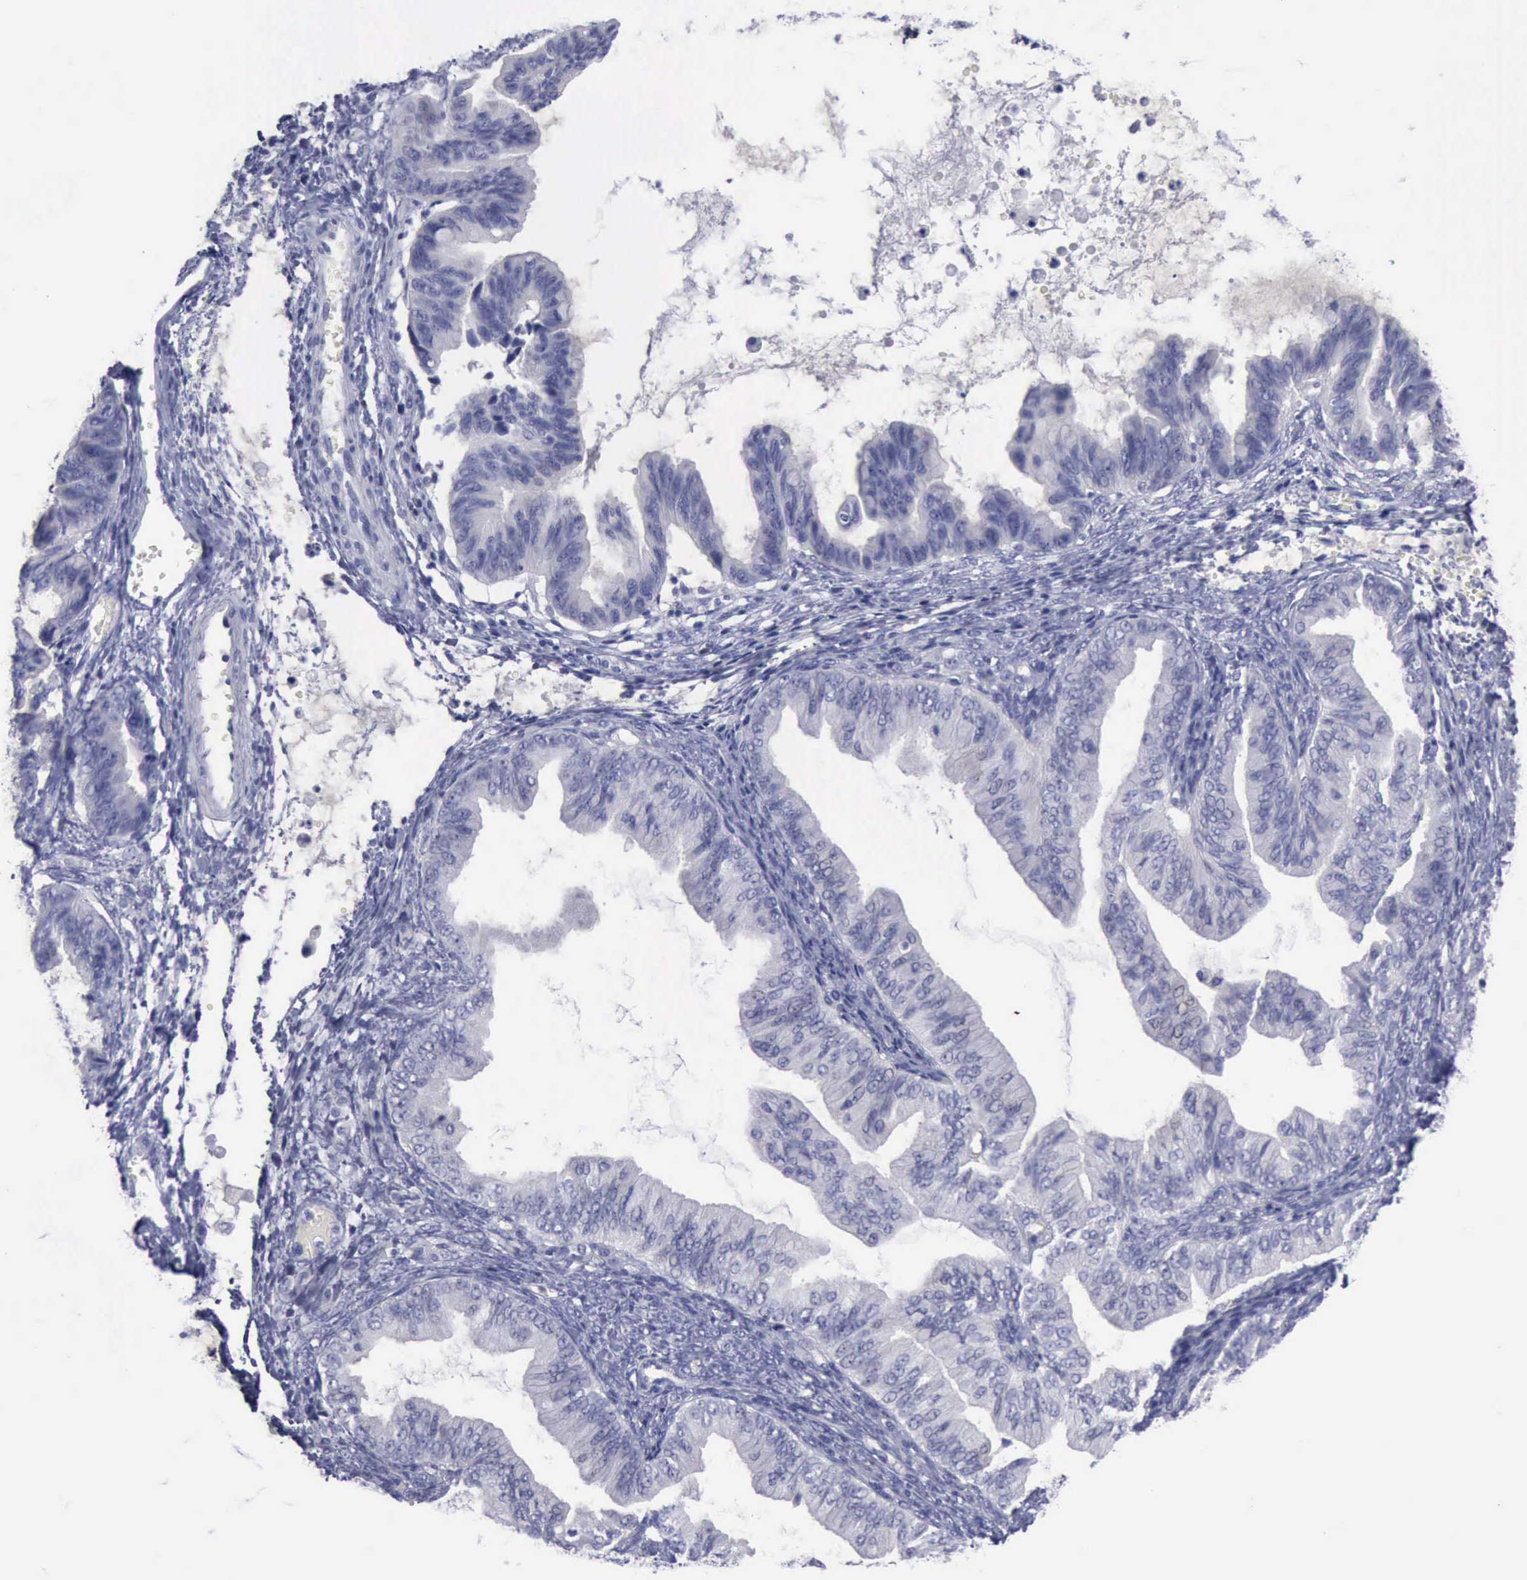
{"staining": {"intensity": "negative", "quantity": "none", "location": "none"}, "tissue": "ovarian cancer", "cell_type": "Tumor cells", "image_type": "cancer", "snomed": [{"axis": "morphology", "description": "Cystadenocarcinoma, mucinous, NOS"}, {"axis": "topography", "description": "Ovary"}], "caption": "Protein analysis of mucinous cystadenocarcinoma (ovarian) reveals no significant expression in tumor cells.", "gene": "SATB2", "patient": {"sex": "female", "age": 36}}